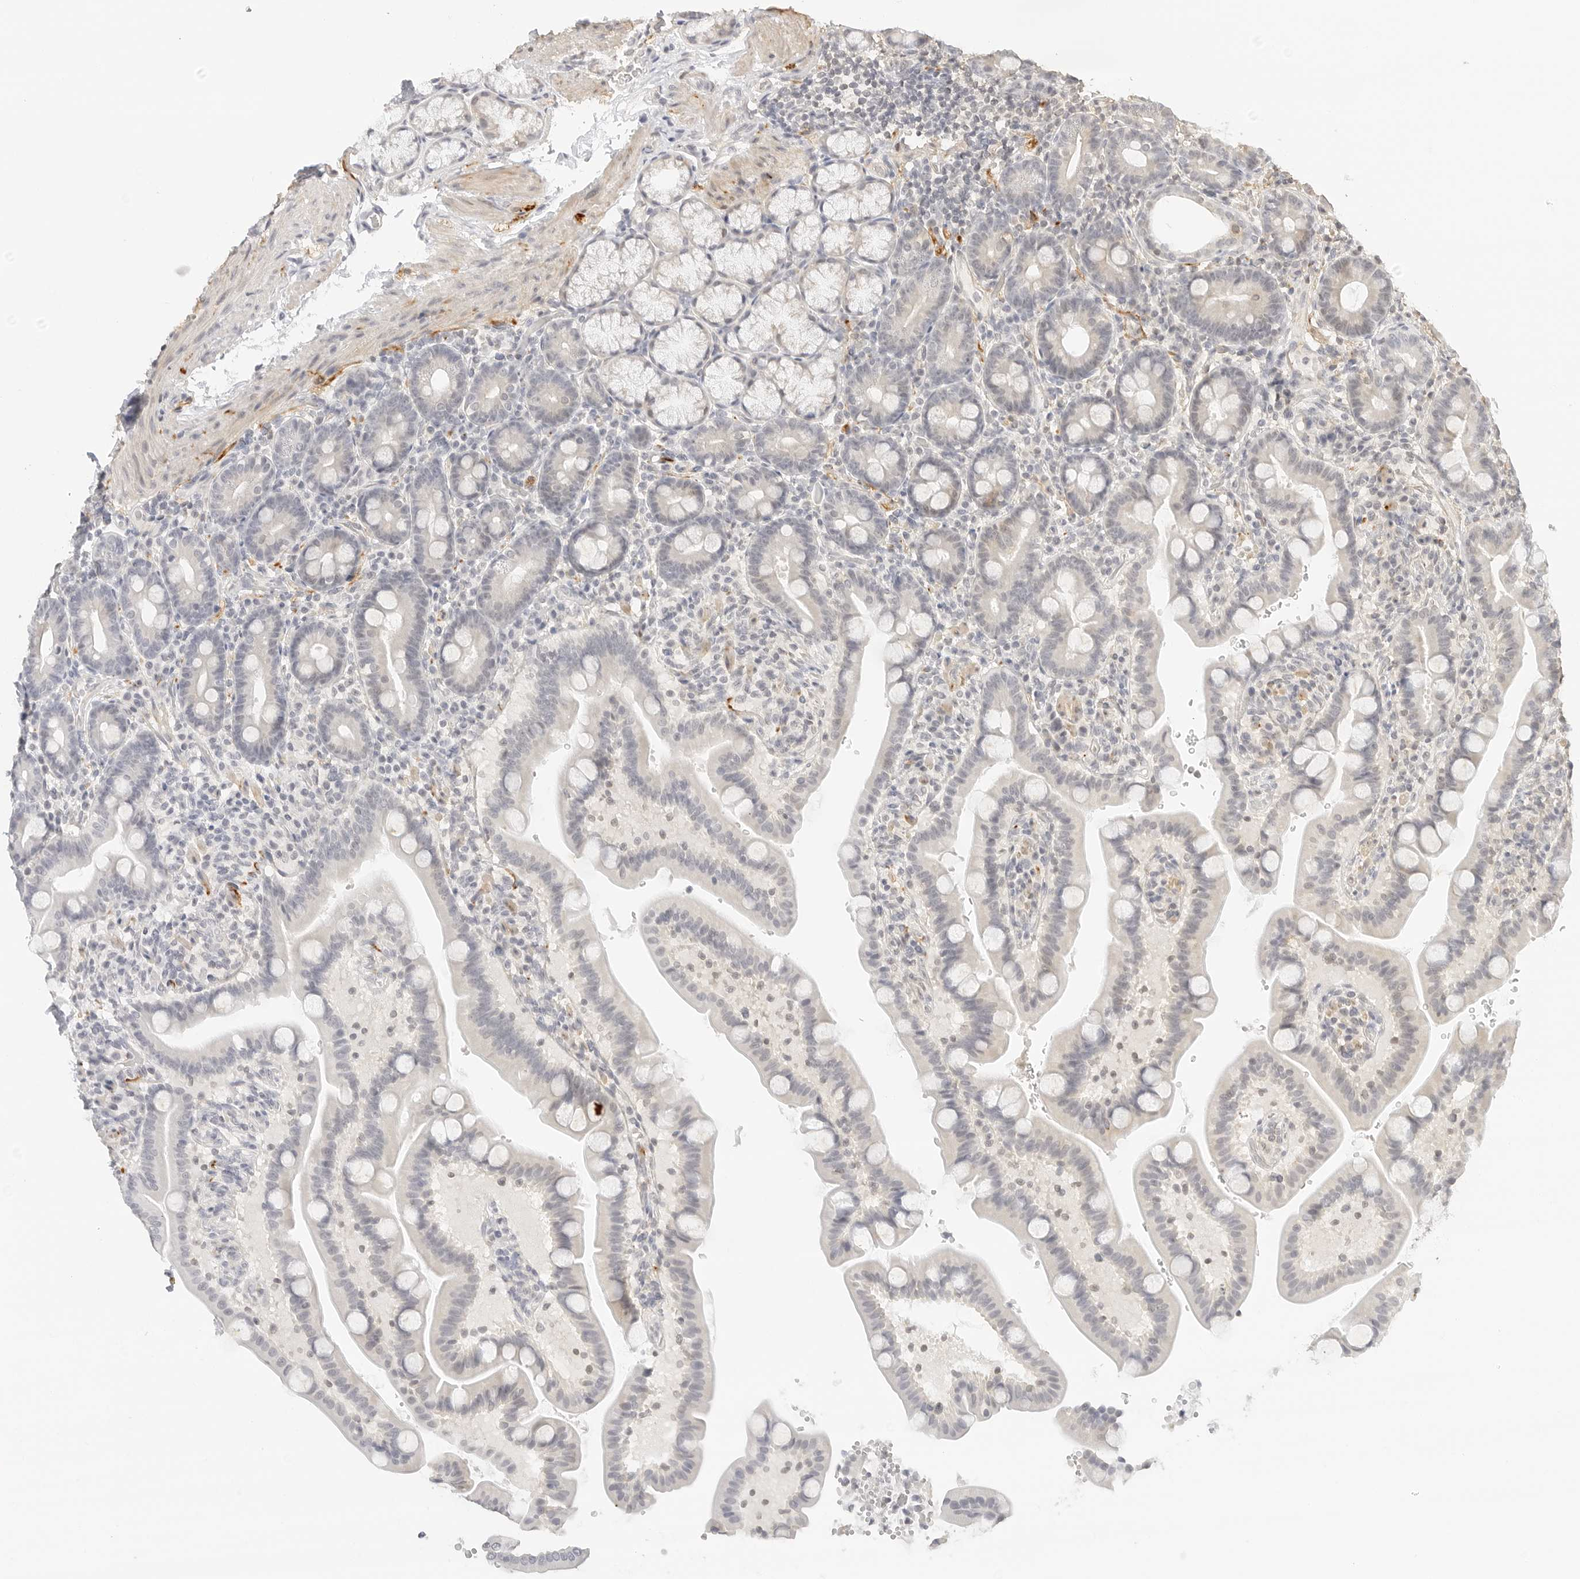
{"staining": {"intensity": "negative", "quantity": "none", "location": "none"}, "tissue": "duodenum", "cell_type": "Glandular cells", "image_type": "normal", "snomed": [{"axis": "morphology", "description": "Normal tissue, NOS"}, {"axis": "topography", "description": "Duodenum"}], "caption": "The immunohistochemistry (IHC) image has no significant staining in glandular cells of duodenum.", "gene": "PCDH19", "patient": {"sex": "male", "age": 54}}